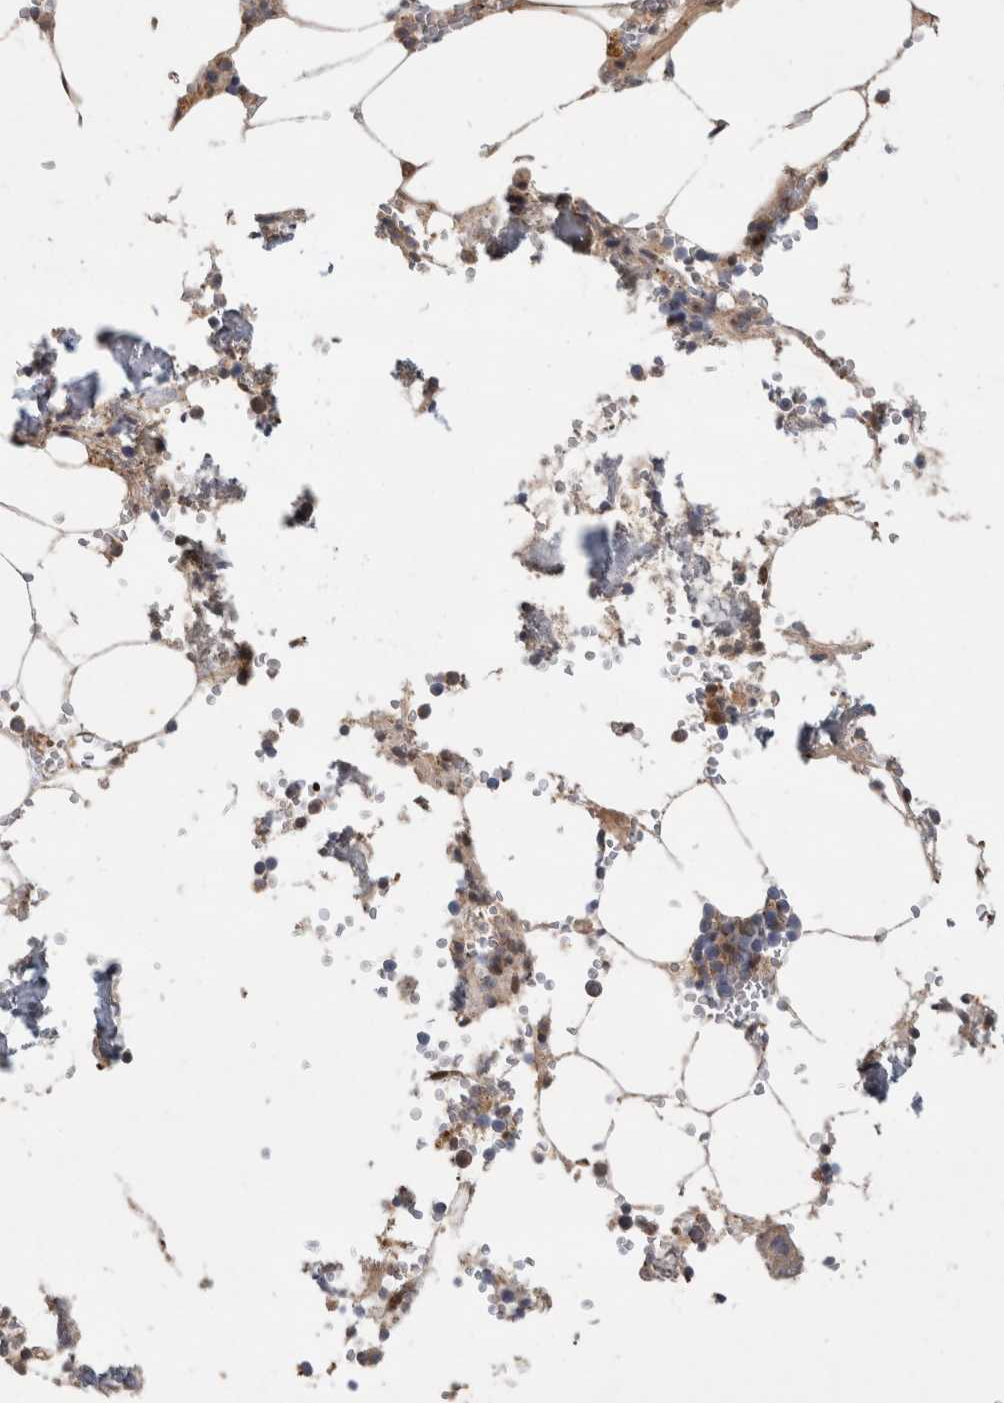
{"staining": {"intensity": "moderate", "quantity": "<25%", "location": "cytoplasmic/membranous"}, "tissue": "bone marrow", "cell_type": "Hematopoietic cells", "image_type": "normal", "snomed": [{"axis": "morphology", "description": "Normal tissue, NOS"}, {"axis": "topography", "description": "Bone marrow"}], "caption": "Immunohistochemistry (IHC) micrograph of normal bone marrow: bone marrow stained using IHC reveals low levels of moderate protein expression localized specifically in the cytoplasmic/membranous of hematopoietic cells, appearing as a cytoplasmic/membranous brown color.", "gene": "C8orf58", "patient": {"sex": "male", "age": 70}}